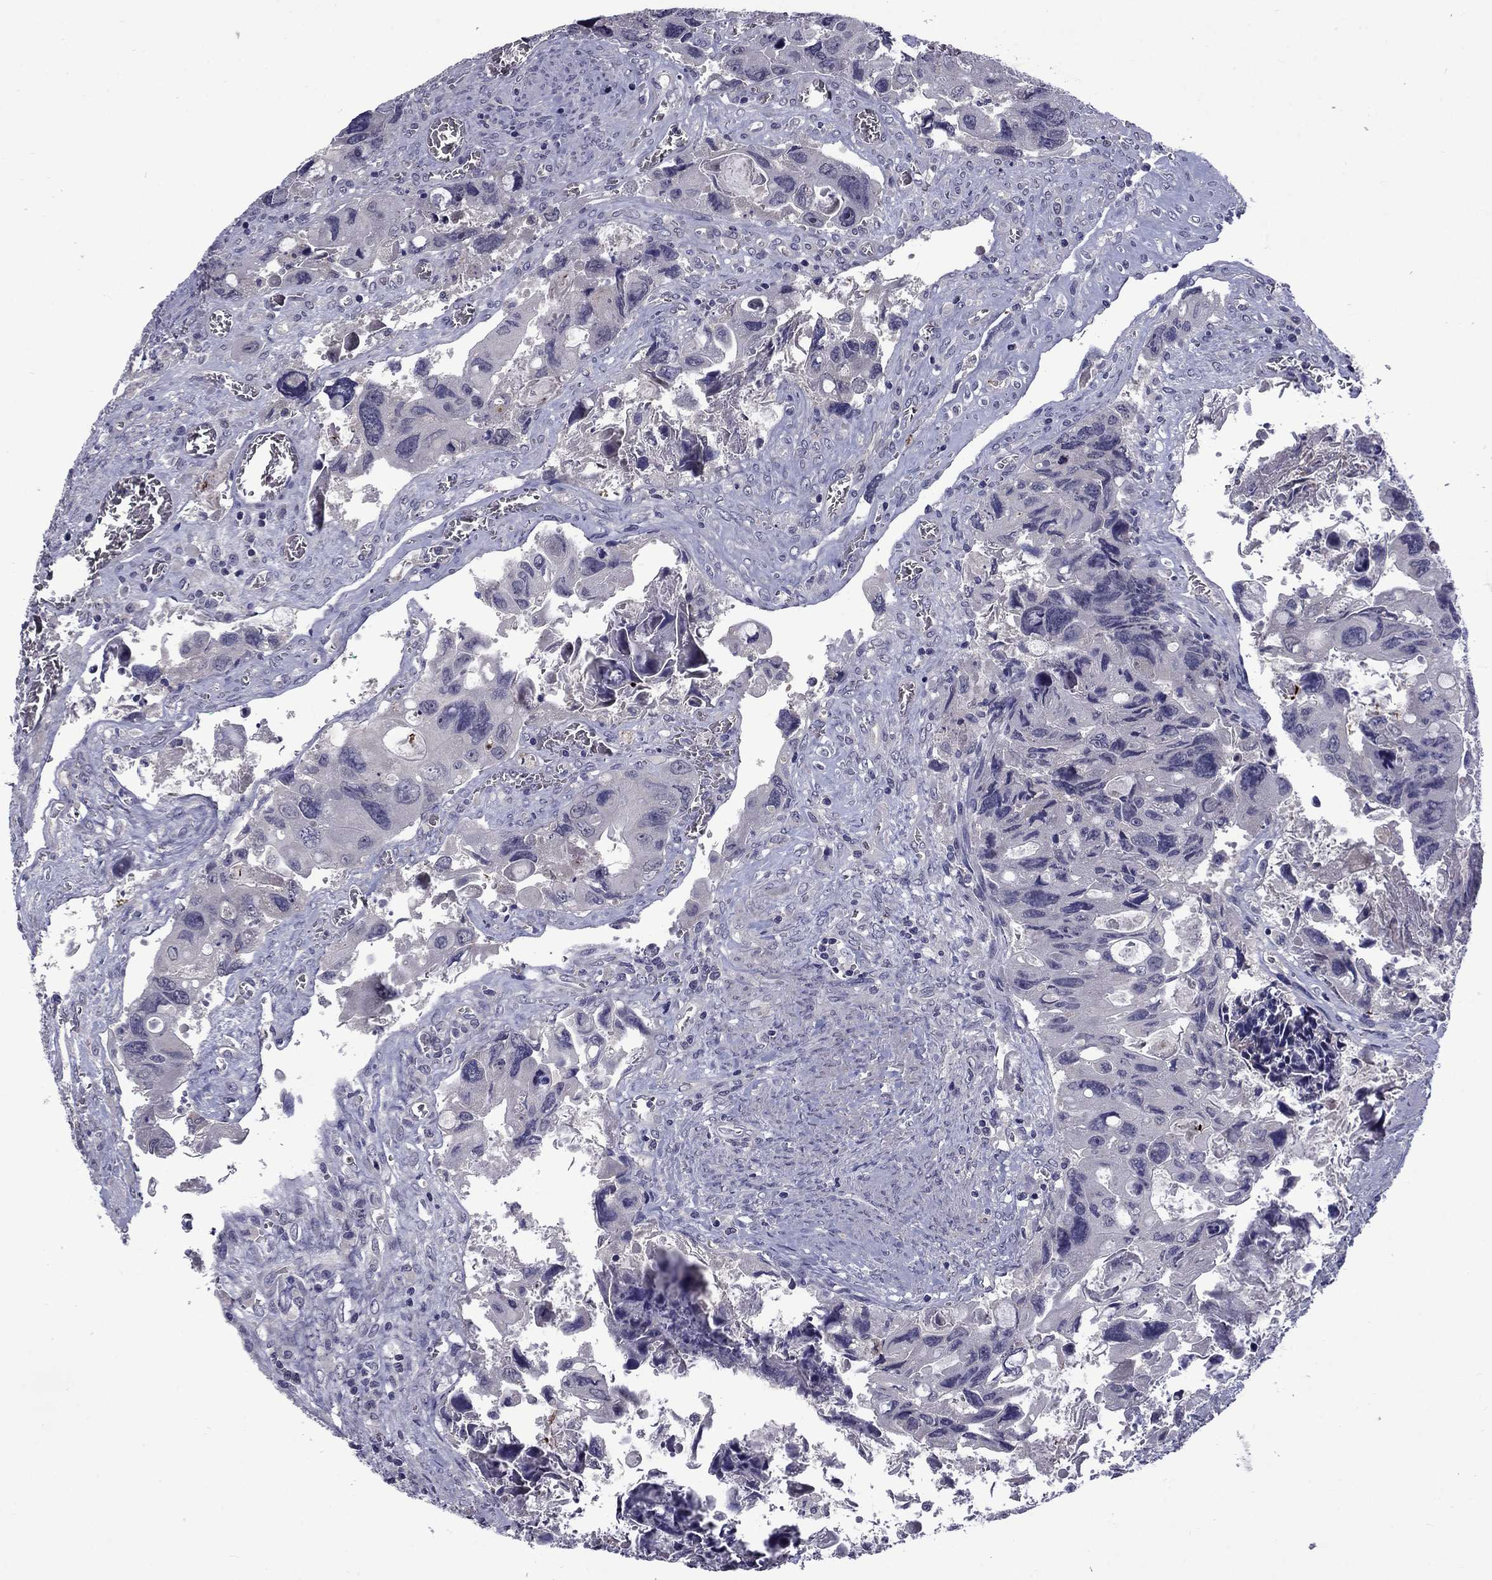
{"staining": {"intensity": "negative", "quantity": "none", "location": "none"}, "tissue": "colorectal cancer", "cell_type": "Tumor cells", "image_type": "cancer", "snomed": [{"axis": "morphology", "description": "Adenocarcinoma, NOS"}, {"axis": "topography", "description": "Rectum"}], "caption": "A high-resolution photomicrograph shows immunohistochemistry (IHC) staining of colorectal cancer (adenocarcinoma), which reveals no significant positivity in tumor cells.", "gene": "SNTA1", "patient": {"sex": "male", "age": 62}}